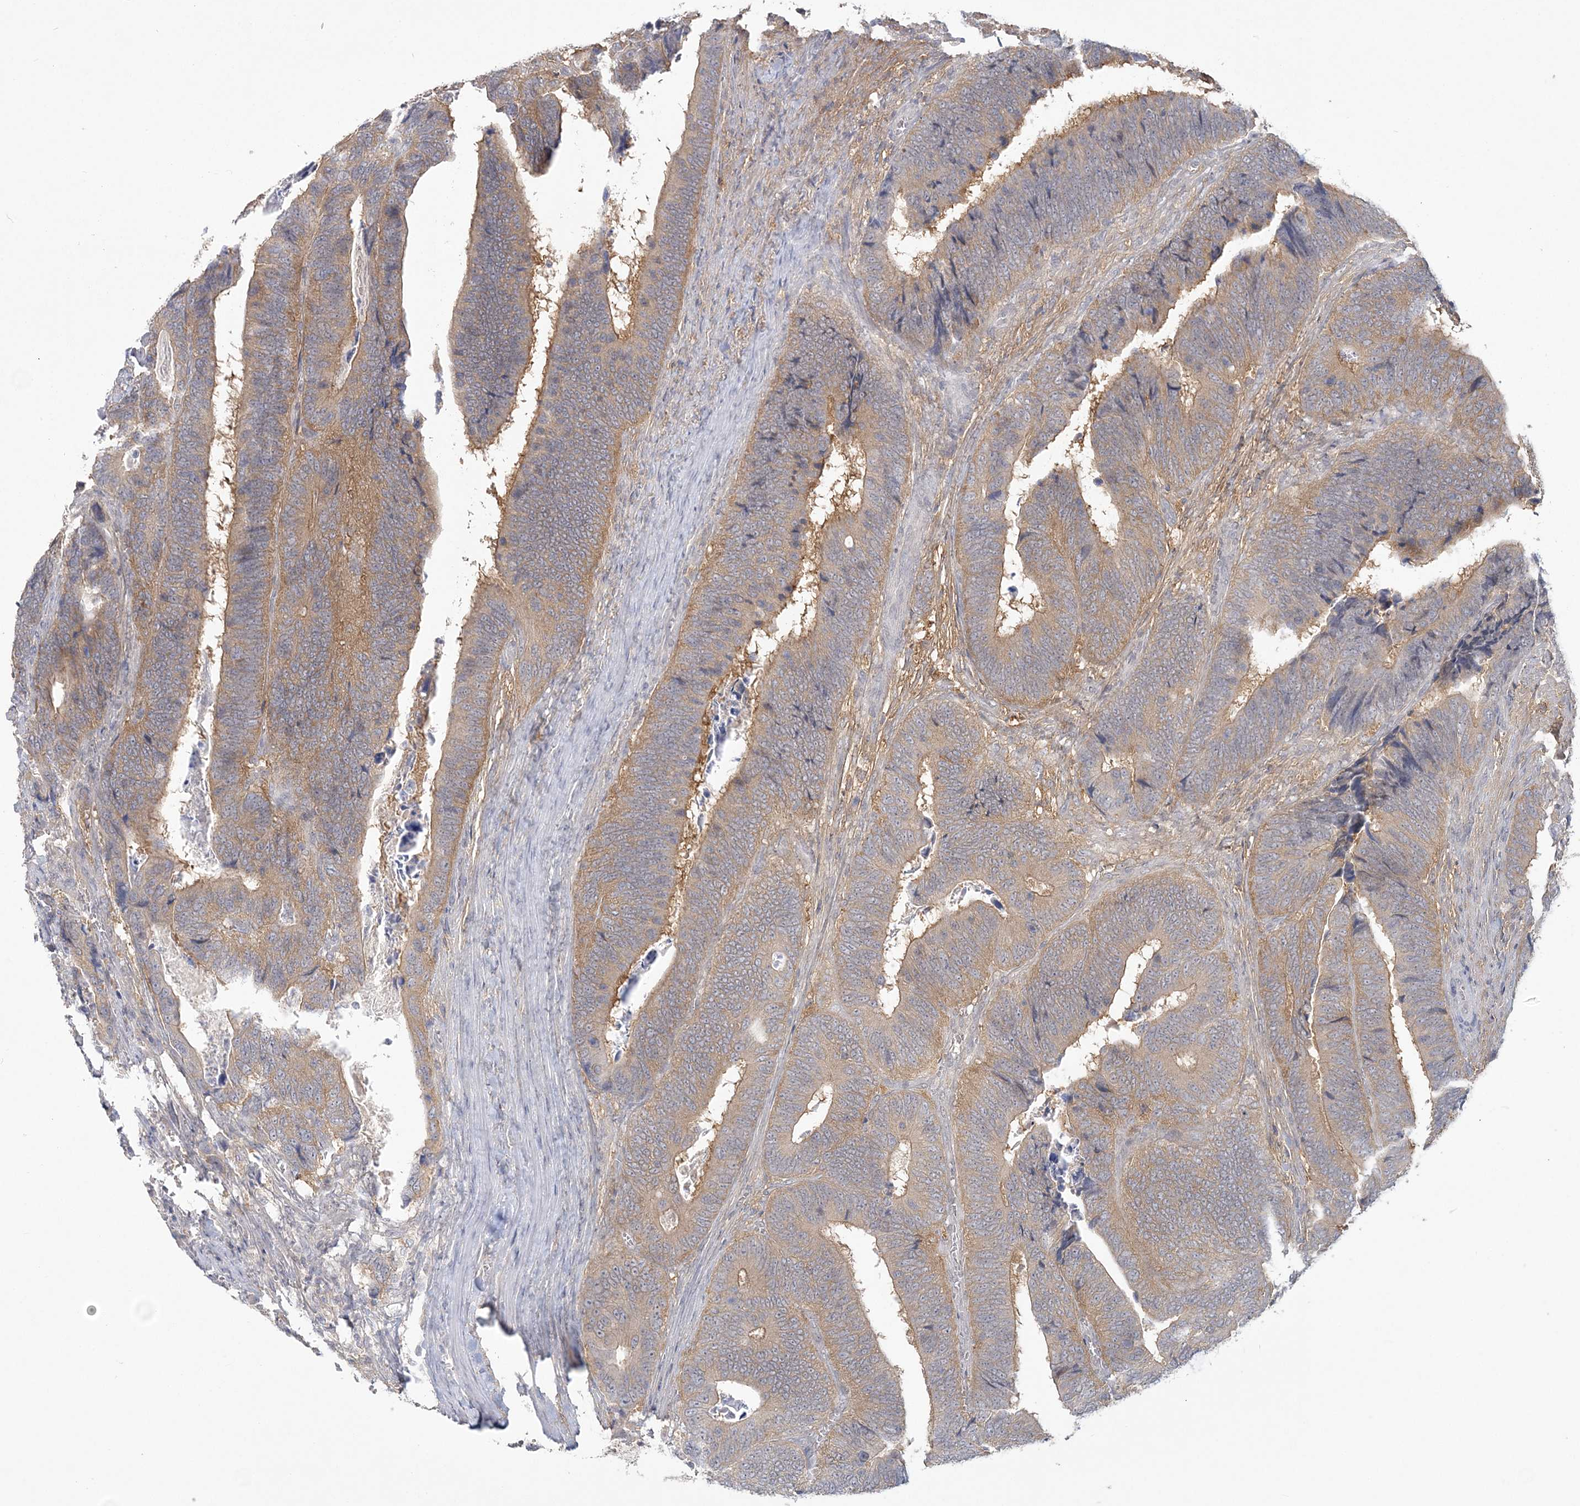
{"staining": {"intensity": "moderate", "quantity": ">75%", "location": "cytoplasmic/membranous"}, "tissue": "colorectal cancer", "cell_type": "Tumor cells", "image_type": "cancer", "snomed": [{"axis": "morphology", "description": "Adenocarcinoma, NOS"}, {"axis": "topography", "description": "Colon"}], "caption": "Immunohistochemical staining of colorectal cancer exhibits medium levels of moderate cytoplasmic/membranous staining in approximately >75% of tumor cells.", "gene": "ANKS1A", "patient": {"sex": "male", "age": 72}}